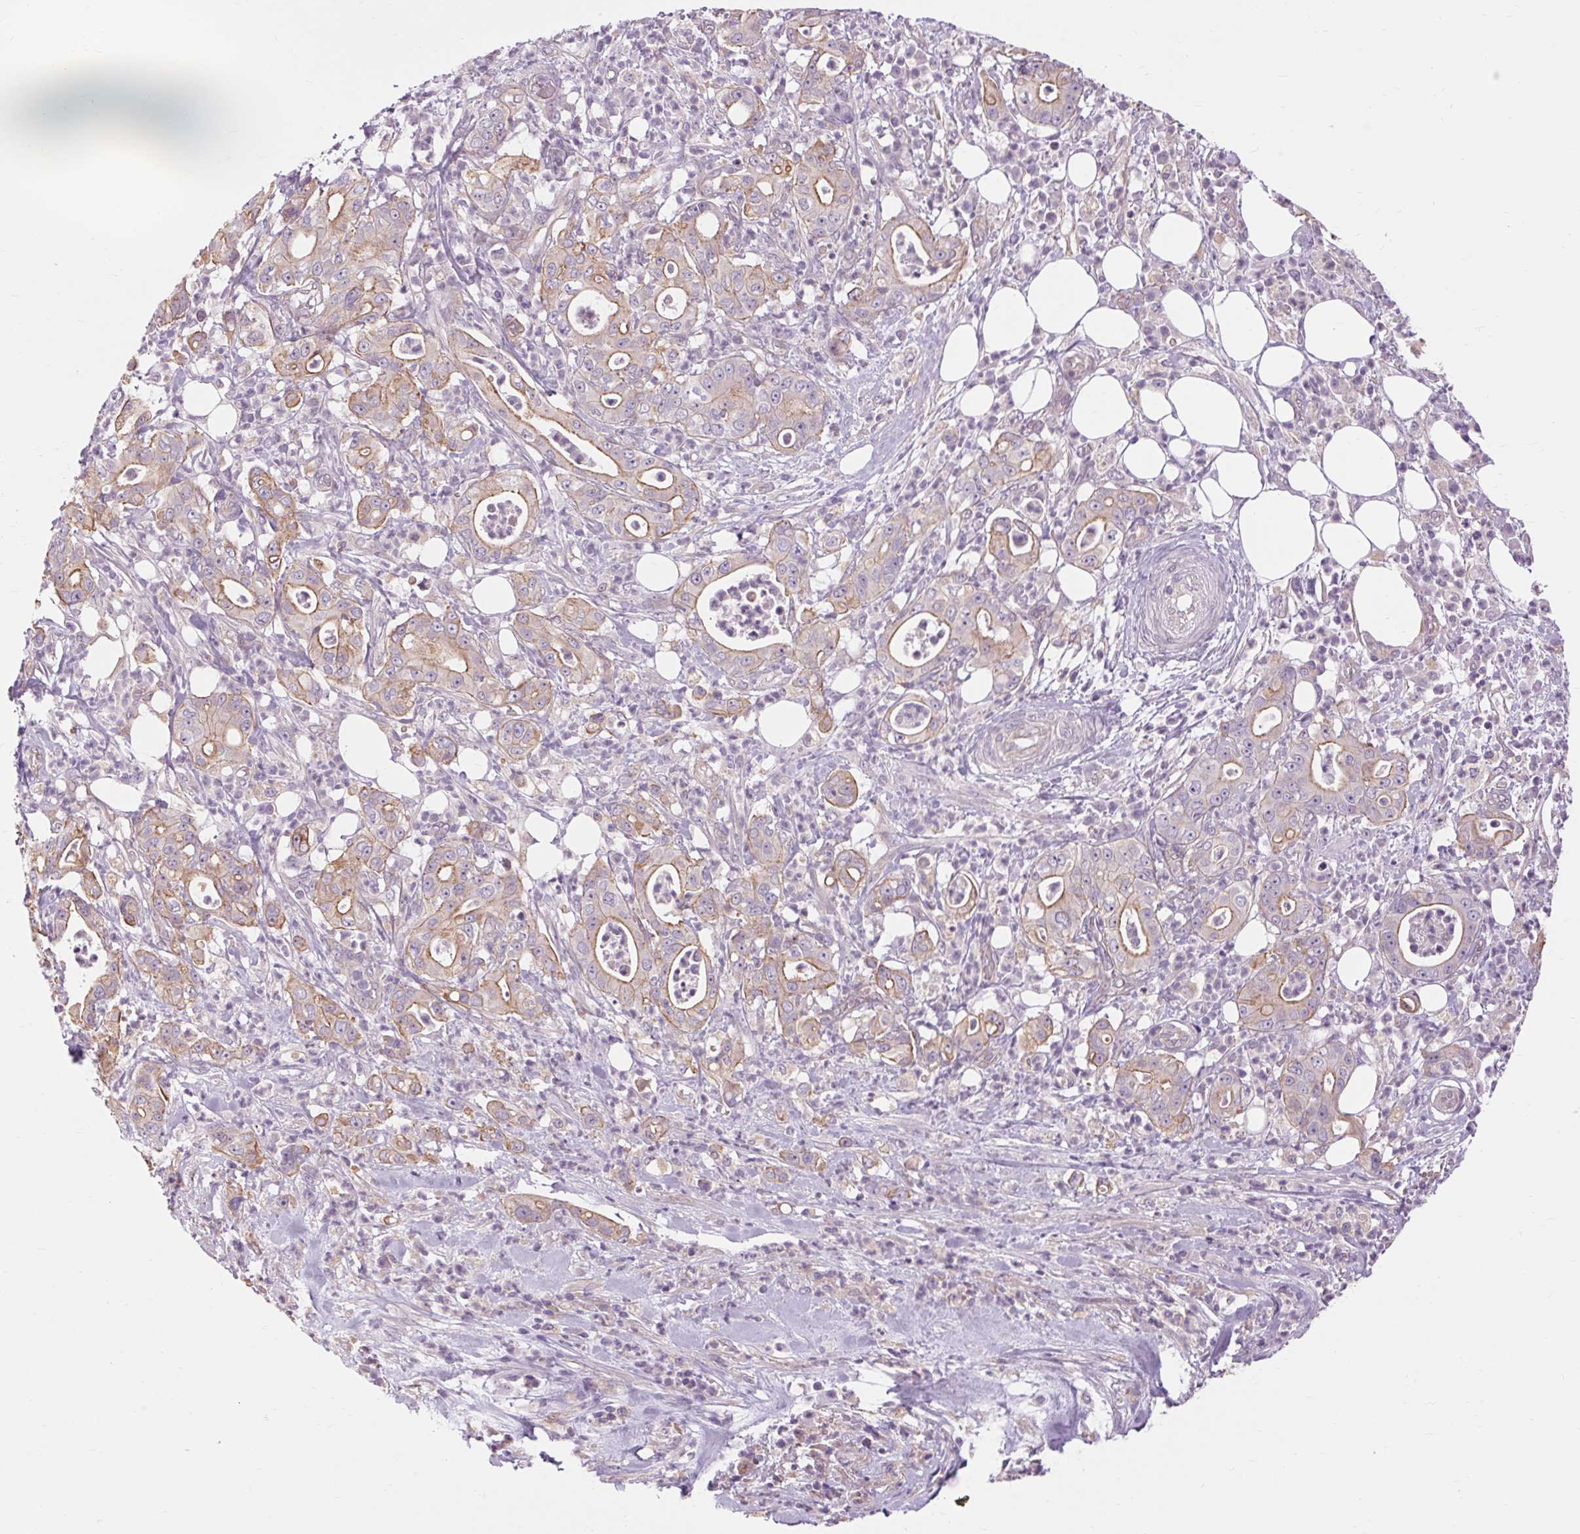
{"staining": {"intensity": "moderate", "quantity": ">75%", "location": "cytoplasmic/membranous"}, "tissue": "pancreatic cancer", "cell_type": "Tumor cells", "image_type": "cancer", "snomed": [{"axis": "morphology", "description": "Adenocarcinoma, NOS"}, {"axis": "topography", "description": "Pancreas"}], "caption": "About >75% of tumor cells in pancreatic cancer exhibit moderate cytoplasmic/membranous protein expression as visualized by brown immunohistochemical staining.", "gene": "TM6SF1", "patient": {"sex": "male", "age": 71}}